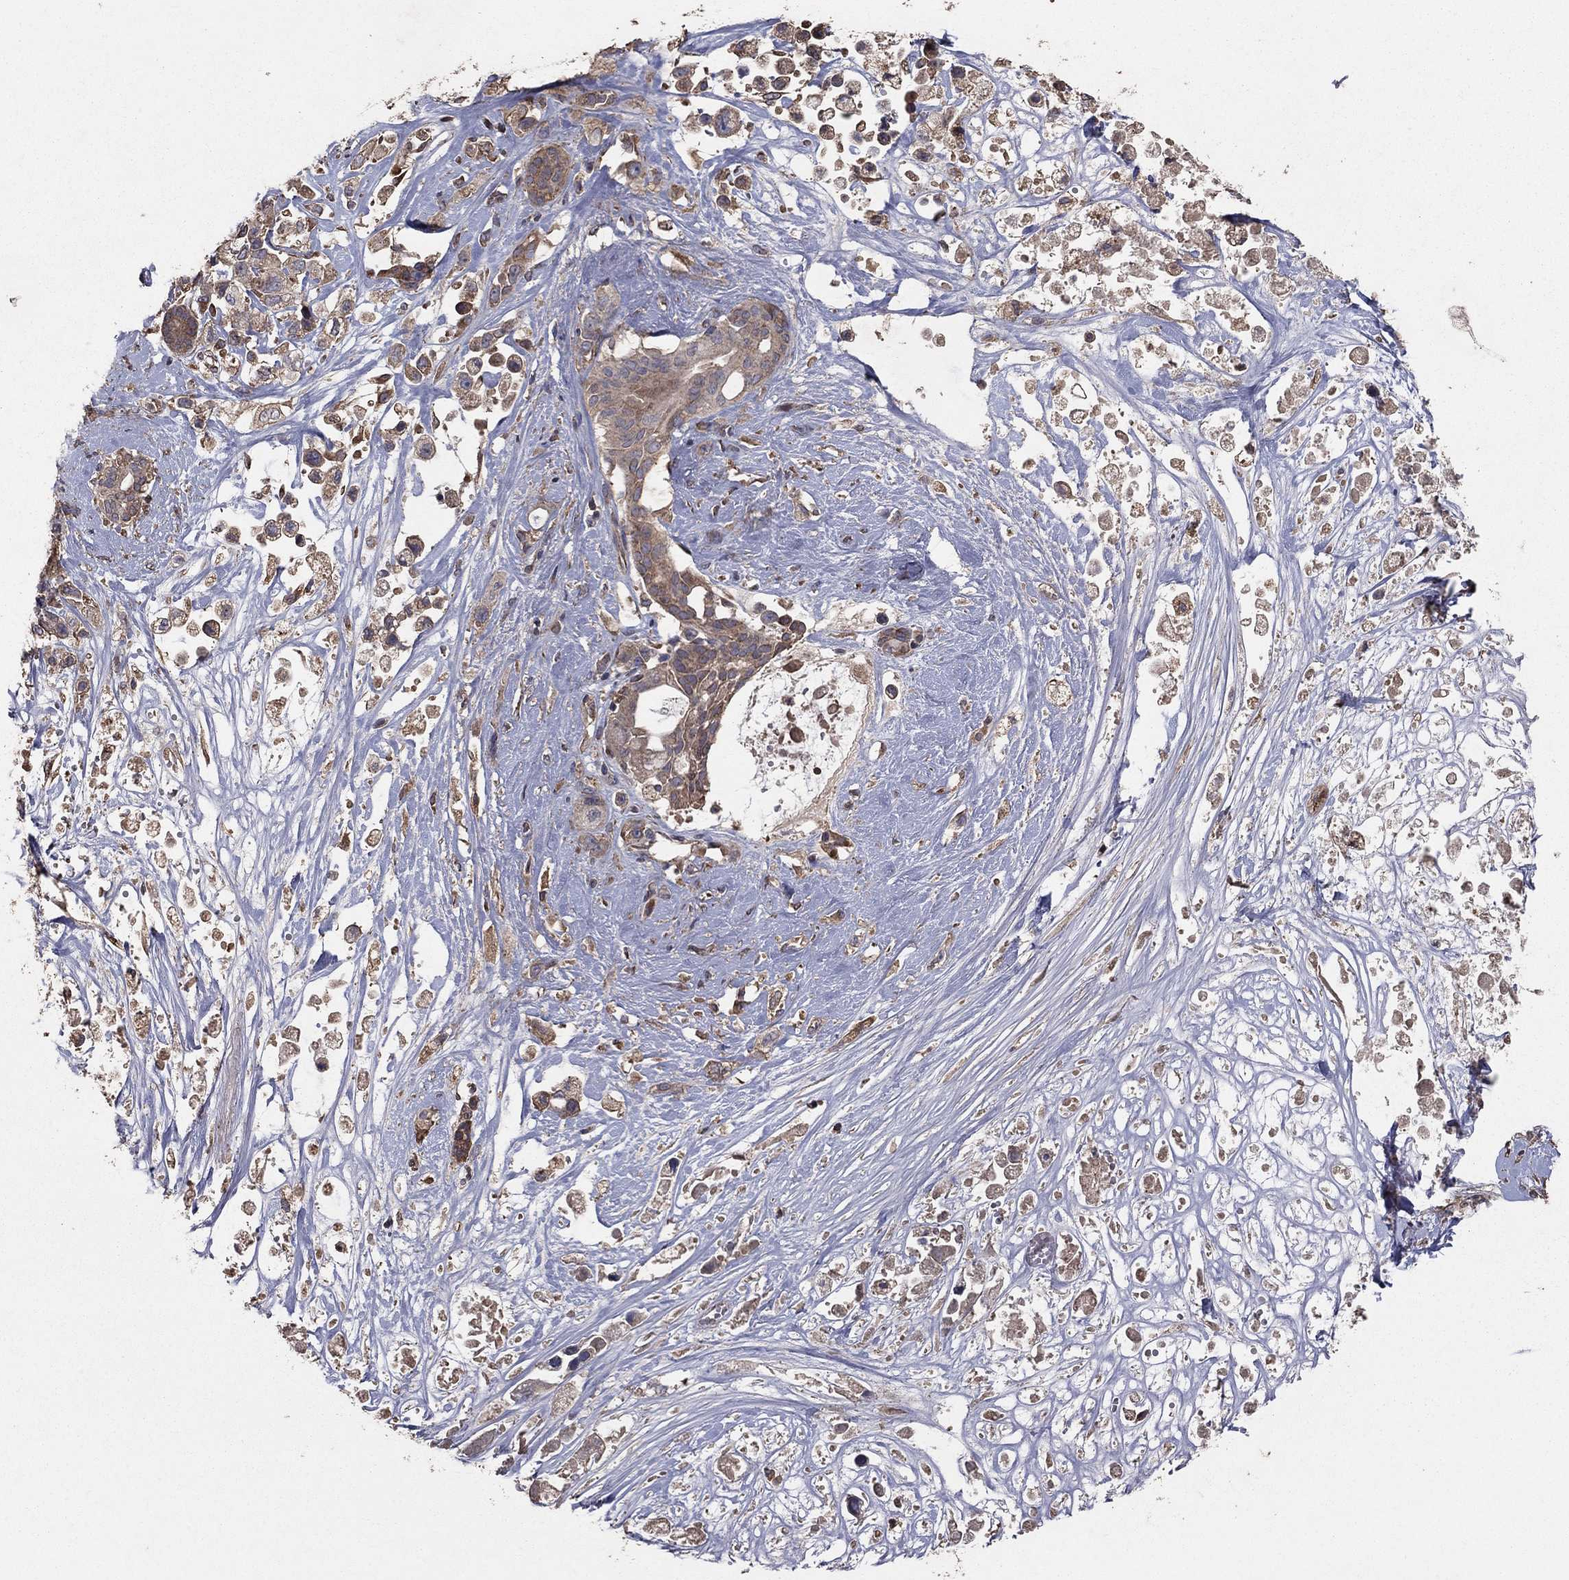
{"staining": {"intensity": "strong", "quantity": "25%-75%", "location": "cytoplasmic/membranous"}, "tissue": "pancreatic cancer", "cell_type": "Tumor cells", "image_type": "cancer", "snomed": [{"axis": "morphology", "description": "Adenocarcinoma, NOS"}, {"axis": "topography", "description": "Pancreas"}], "caption": "Protein analysis of pancreatic cancer (adenocarcinoma) tissue shows strong cytoplasmic/membranous positivity in about 25%-75% of tumor cells.", "gene": "FLT4", "patient": {"sex": "male", "age": 44}}